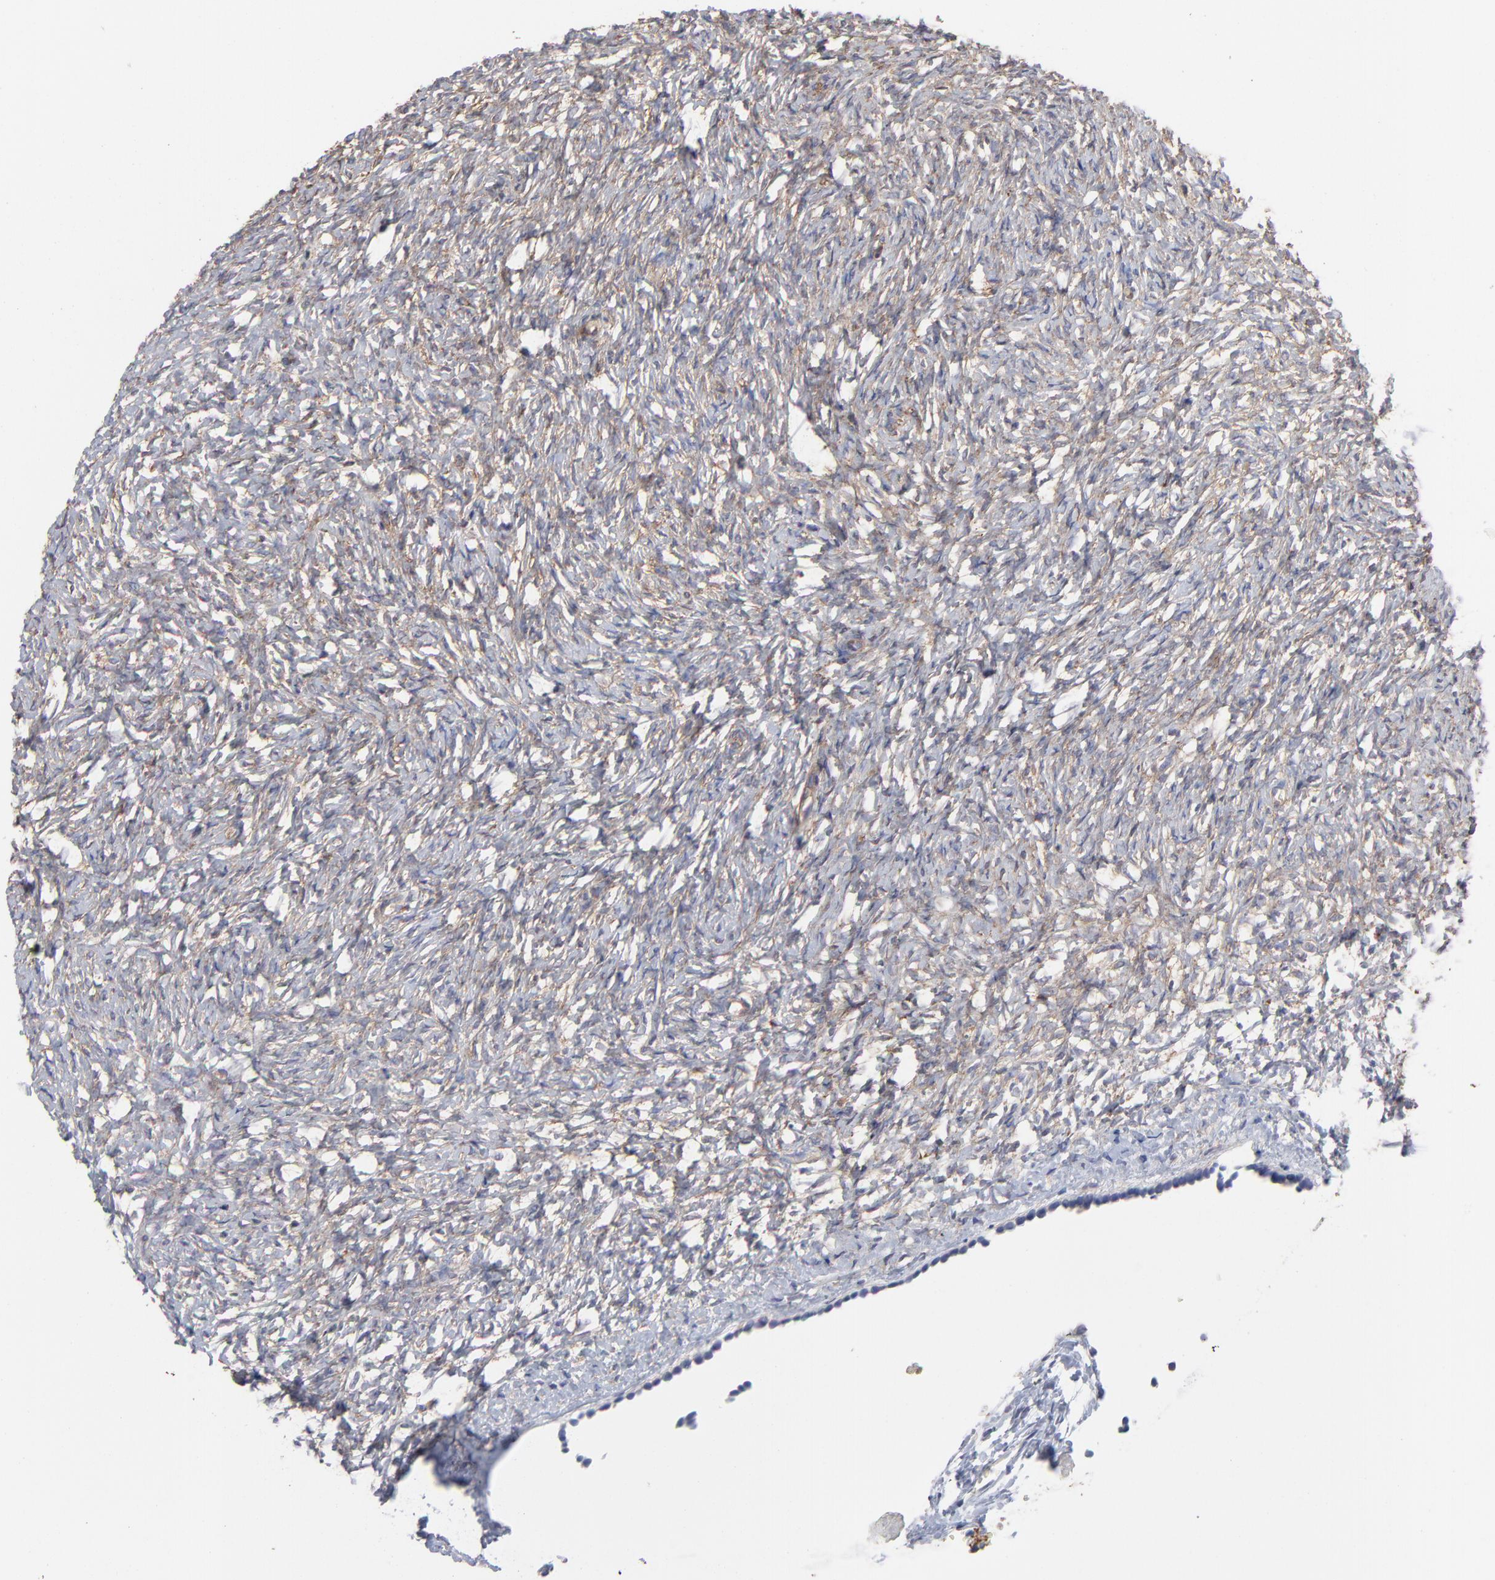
{"staining": {"intensity": "negative", "quantity": "none", "location": "none"}, "tissue": "ovary", "cell_type": "Follicle cells", "image_type": "normal", "snomed": [{"axis": "morphology", "description": "Normal tissue, NOS"}, {"axis": "topography", "description": "Ovary"}], "caption": "There is no significant positivity in follicle cells of ovary. (DAB (3,3'-diaminobenzidine) IHC, high magnification).", "gene": "NFKBIA", "patient": {"sex": "female", "age": 35}}